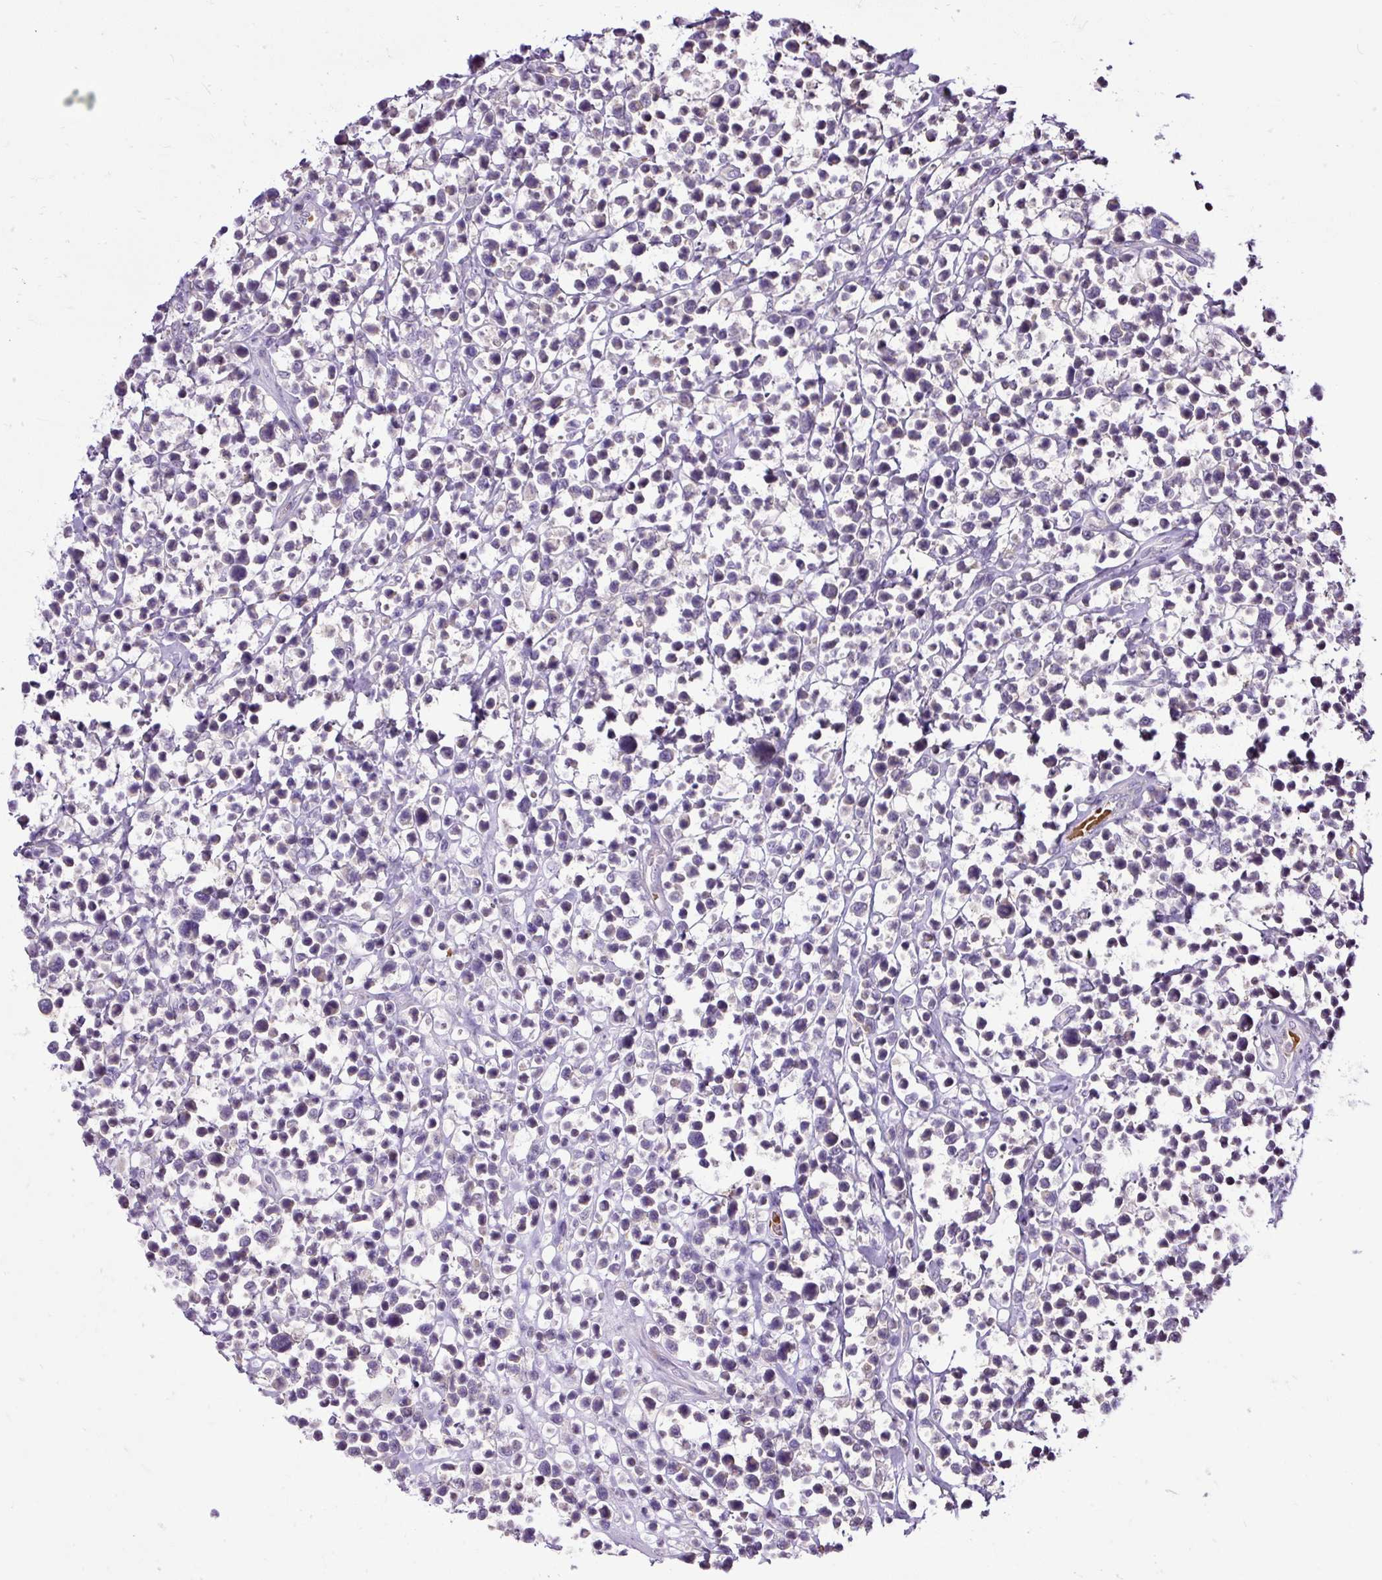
{"staining": {"intensity": "negative", "quantity": "none", "location": "none"}, "tissue": "lymphoma", "cell_type": "Tumor cells", "image_type": "cancer", "snomed": [{"axis": "morphology", "description": "Malignant lymphoma, non-Hodgkin's type, Low grade"}, {"axis": "topography", "description": "Lymph node"}], "caption": "An immunohistochemistry (IHC) micrograph of lymphoma is shown. There is no staining in tumor cells of lymphoma.", "gene": "SMC4", "patient": {"sex": "male", "age": 60}}